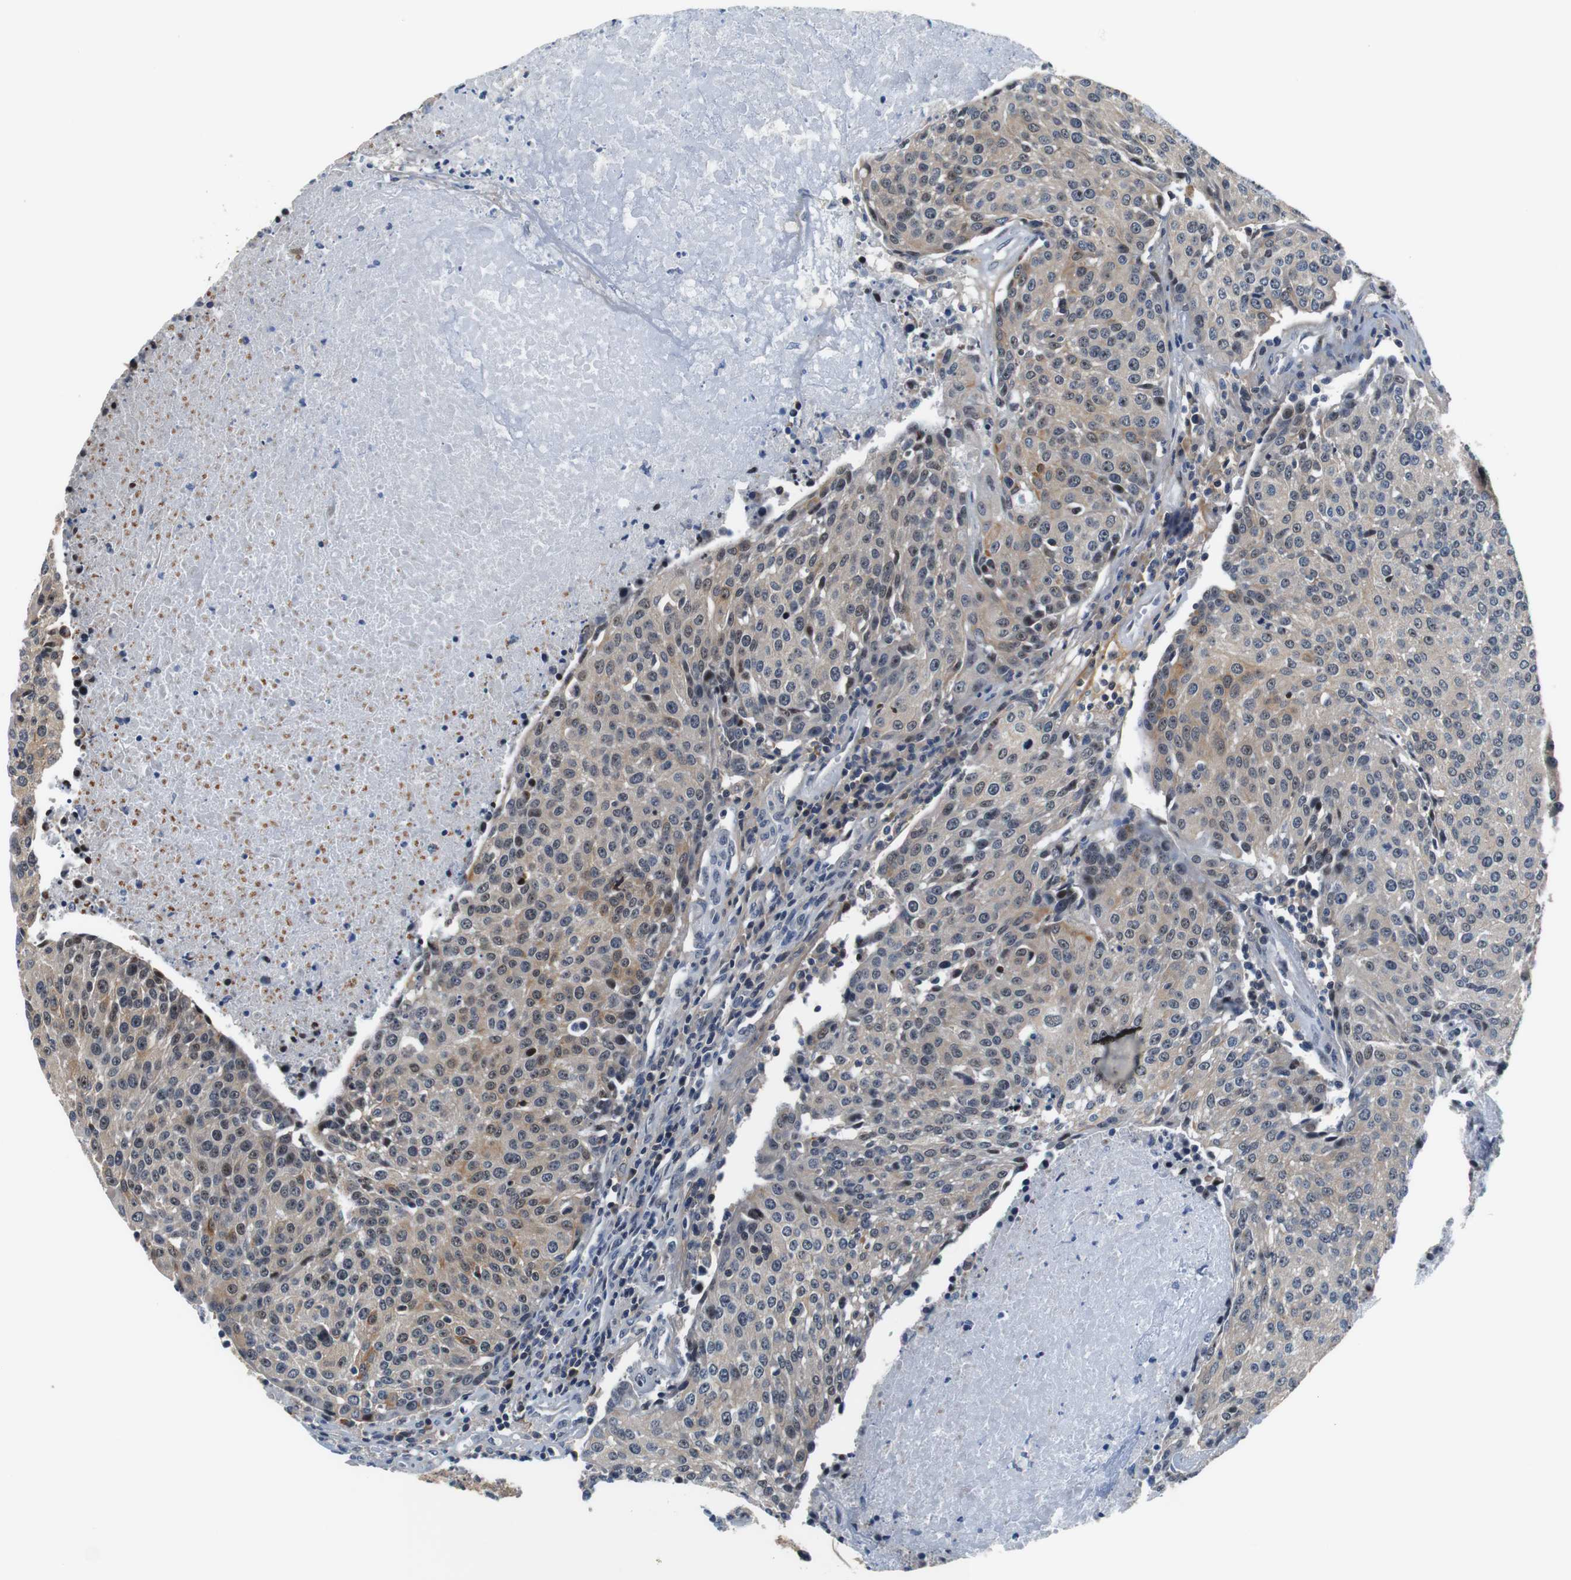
{"staining": {"intensity": "weak", "quantity": "<25%", "location": "cytoplasmic/membranous"}, "tissue": "urothelial cancer", "cell_type": "Tumor cells", "image_type": "cancer", "snomed": [{"axis": "morphology", "description": "Urothelial carcinoma, High grade"}, {"axis": "topography", "description": "Urinary bladder"}], "caption": "Urothelial cancer was stained to show a protein in brown. There is no significant expression in tumor cells.", "gene": "LRP4", "patient": {"sex": "female", "age": 85}}